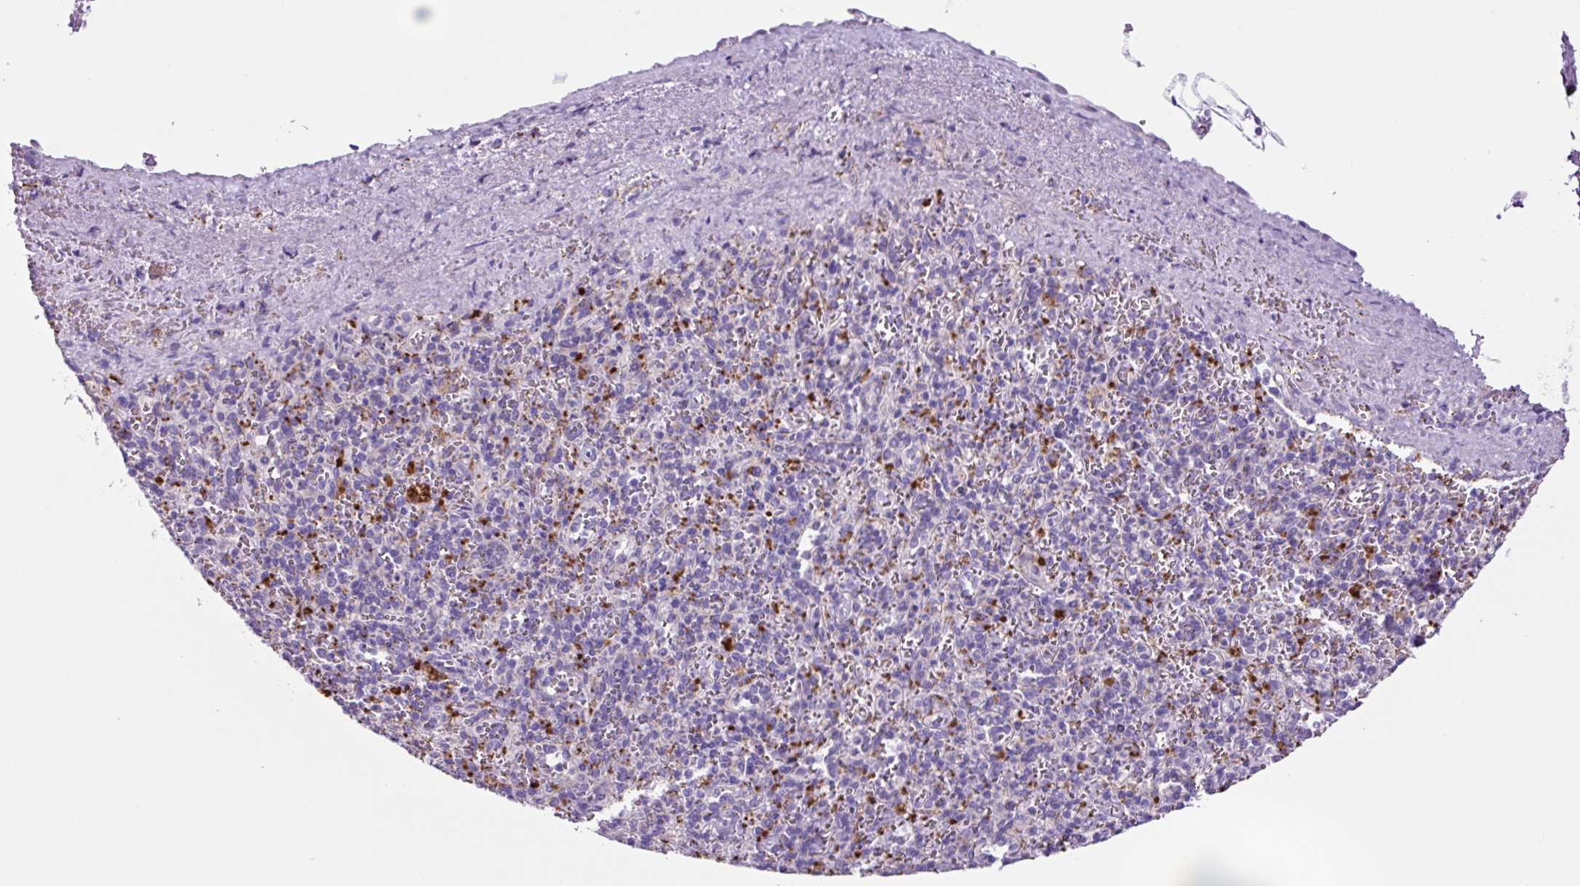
{"staining": {"intensity": "strong", "quantity": "<25%", "location": "cytoplasmic/membranous"}, "tissue": "spleen", "cell_type": "Cells in red pulp", "image_type": "normal", "snomed": [{"axis": "morphology", "description": "Normal tissue, NOS"}, {"axis": "topography", "description": "Spleen"}], "caption": "DAB immunohistochemical staining of benign spleen exhibits strong cytoplasmic/membranous protein staining in about <25% of cells in red pulp. The protein is stained brown, and the nuclei are stained in blue (DAB IHC with brightfield microscopy, high magnification).", "gene": "LCN10", "patient": {"sex": "female", "age": 70}}